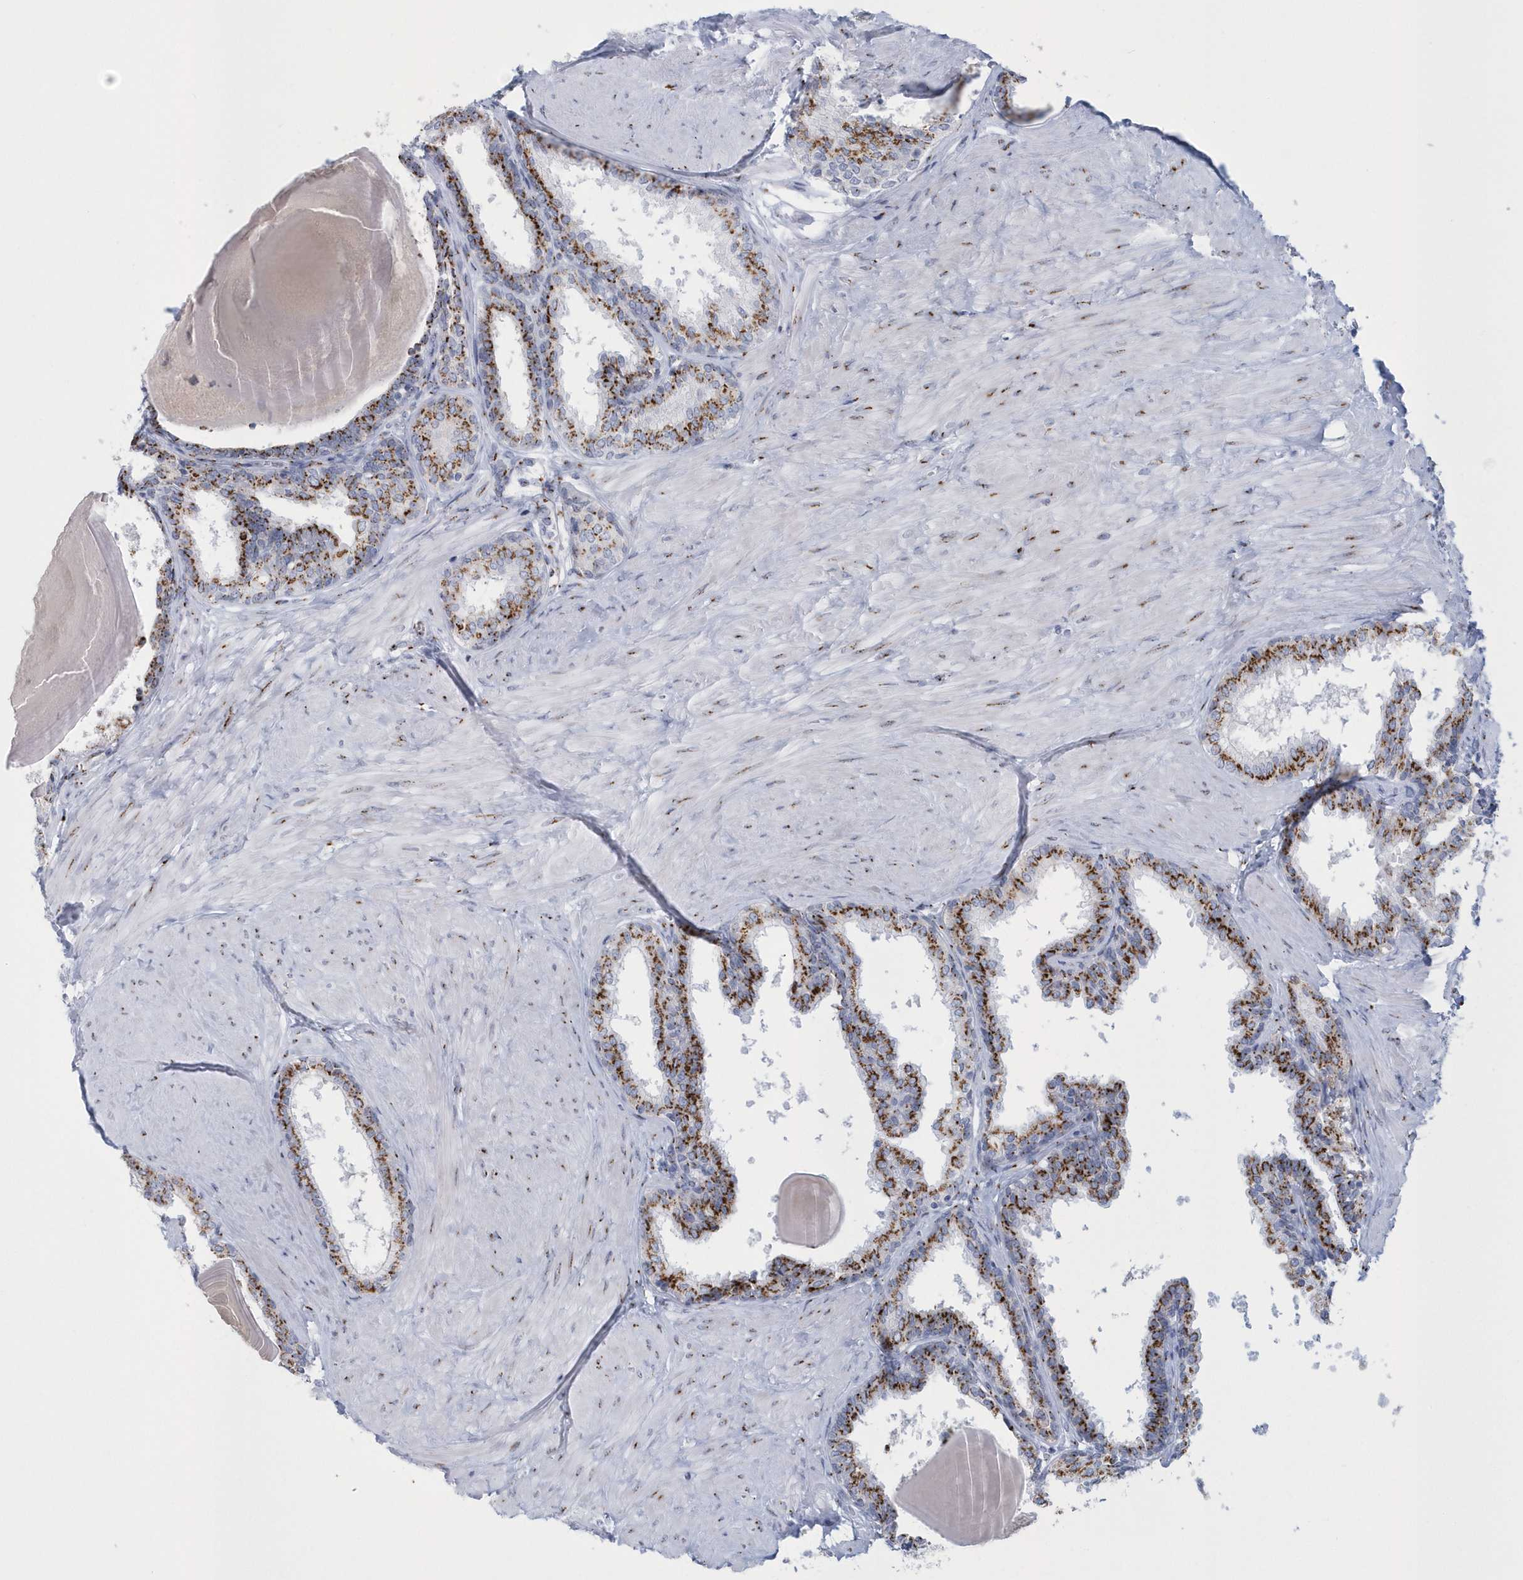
{"staining": {"intensity": "moderate", "quantity": ">75%", "location": "cytoplasmic/membranous"}, "tissue": "prostate", "cell_type": "Glandular cells", "image_type": "normal", "snomed": [{"axis": "morphology", "description": "Normal tissue, NOS"}, {"axis": "topography", "description": "Prostate"}], "caption": "Immunohistochemistry of benign human prostate displays medium levels of moderate cytoplasmic/membranous expression in approximately >75% of glandular cells.", "gene": "SLX9", "patient": {"sex": "male", "age": 48}}